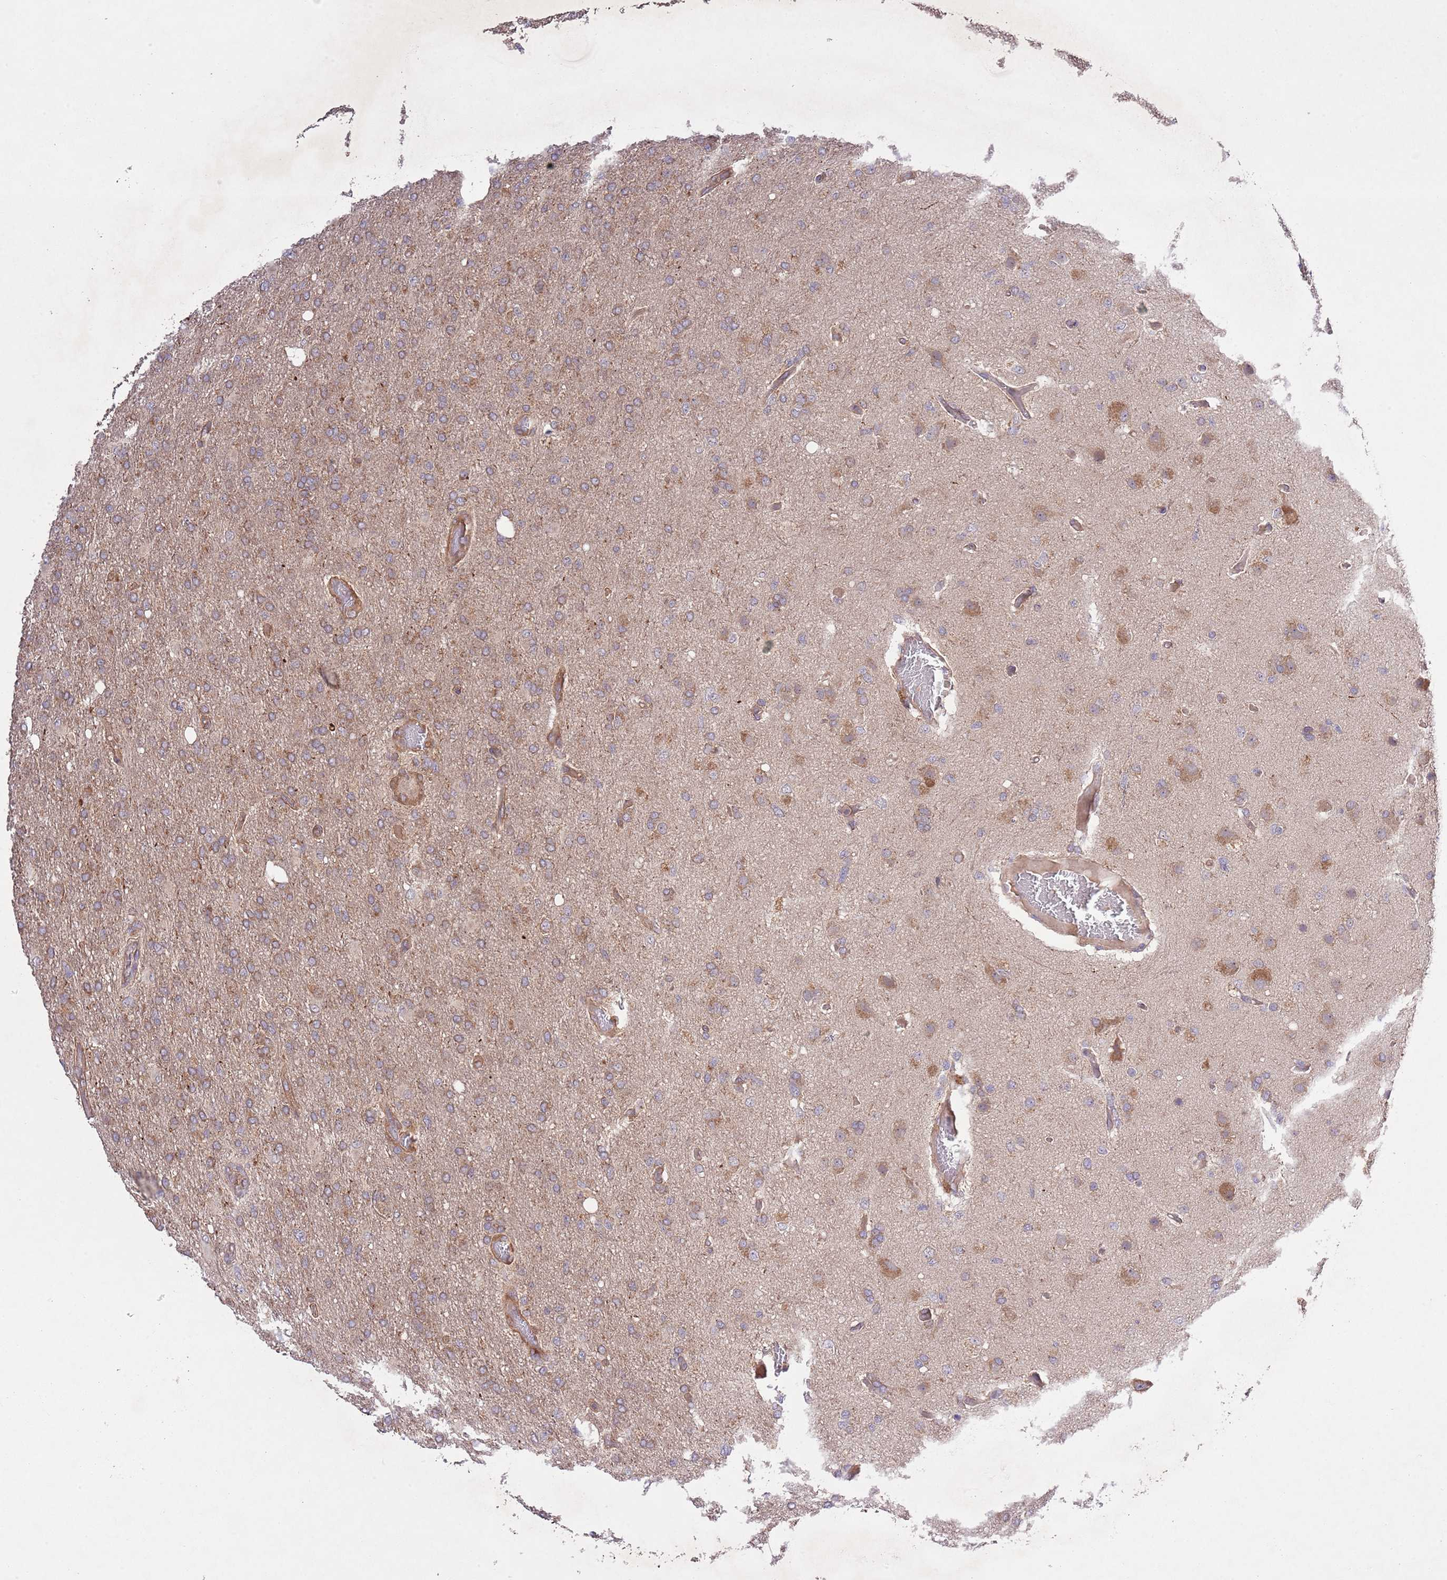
{"staining": {"intensity": "moderate", "quantity": ">75%", "location": "cytoplasmic/membranous"}, "tissue": "glioma", "cell_type": "Tumor cells", "image_type": "cancer", "snomed": [{"axis": "morphology", "description": "Glioma, malignant, High grade"}, {"axis": "topography", "description": "Brain"}], "caption": "Protein staining of glioma tissue reveals moderate cytoplasmic/membranous expression in approximately >75% of tumor cells. (Stains: DAB in brown, nuclei in blue, Microscopy: brightfield microscopy at high magnification).", "gene": "MFNG", "patient": {"sex": "female", "age": 74}}